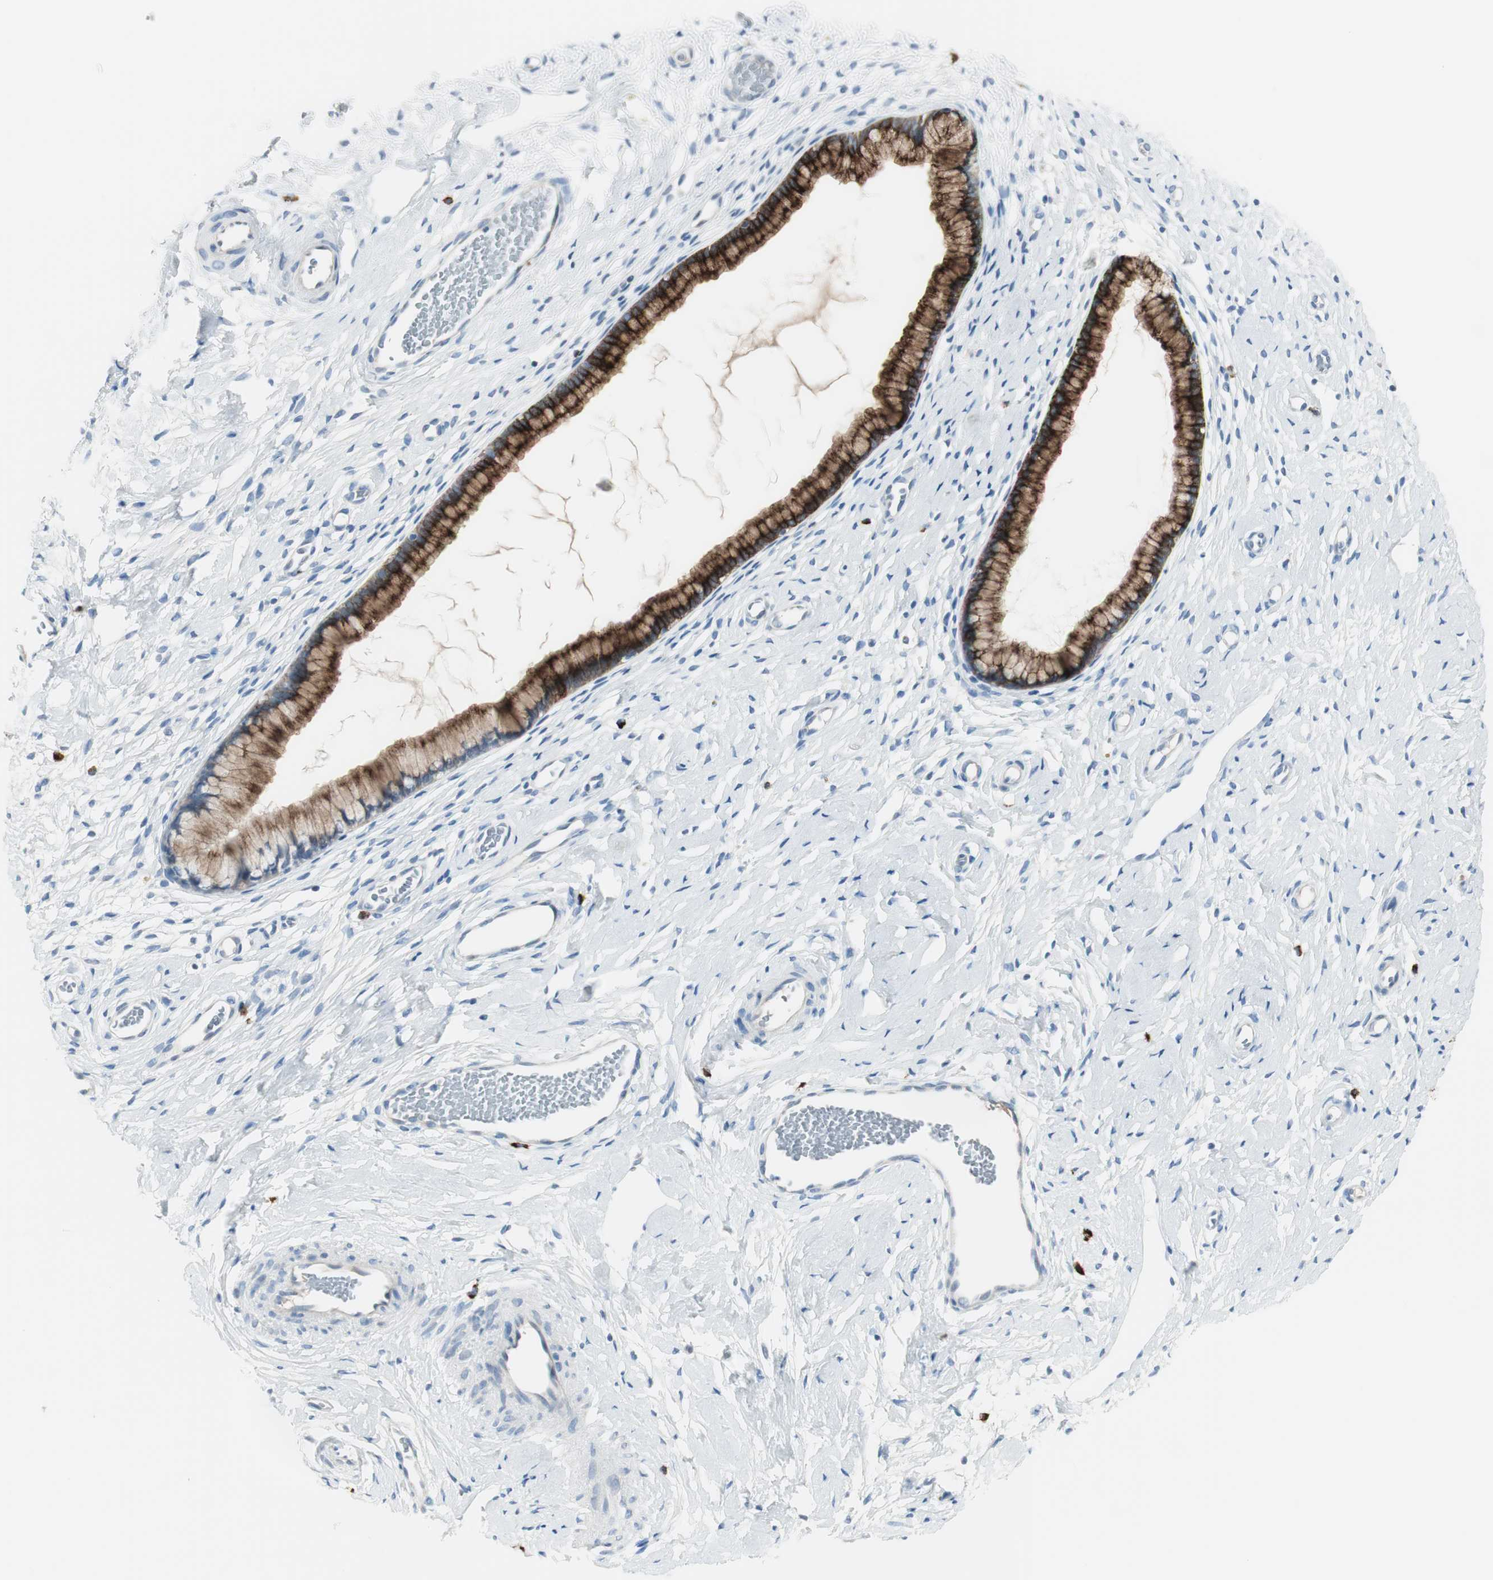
{"staining": {"intensity": "strong", "quantity": ">75%", "location": "cytoplasmic/membranous"}, "tissue": "cervix", "cell_type": "Glandular cells", "image_type": "normal", "snomed": [{"axis": "morphology", "description": "Normal tissue, NOS"}, {"axis": "topography", "description": "Cervix"}], "caption": "Approximately >75% of glandular cells in benign cervix demonstrate strong cytoplasmic/membranous protein expression as visualized by brown immunohistochemical staining.", "gene": "DLG4", "patient": {"sex": "female", "age": 65}}